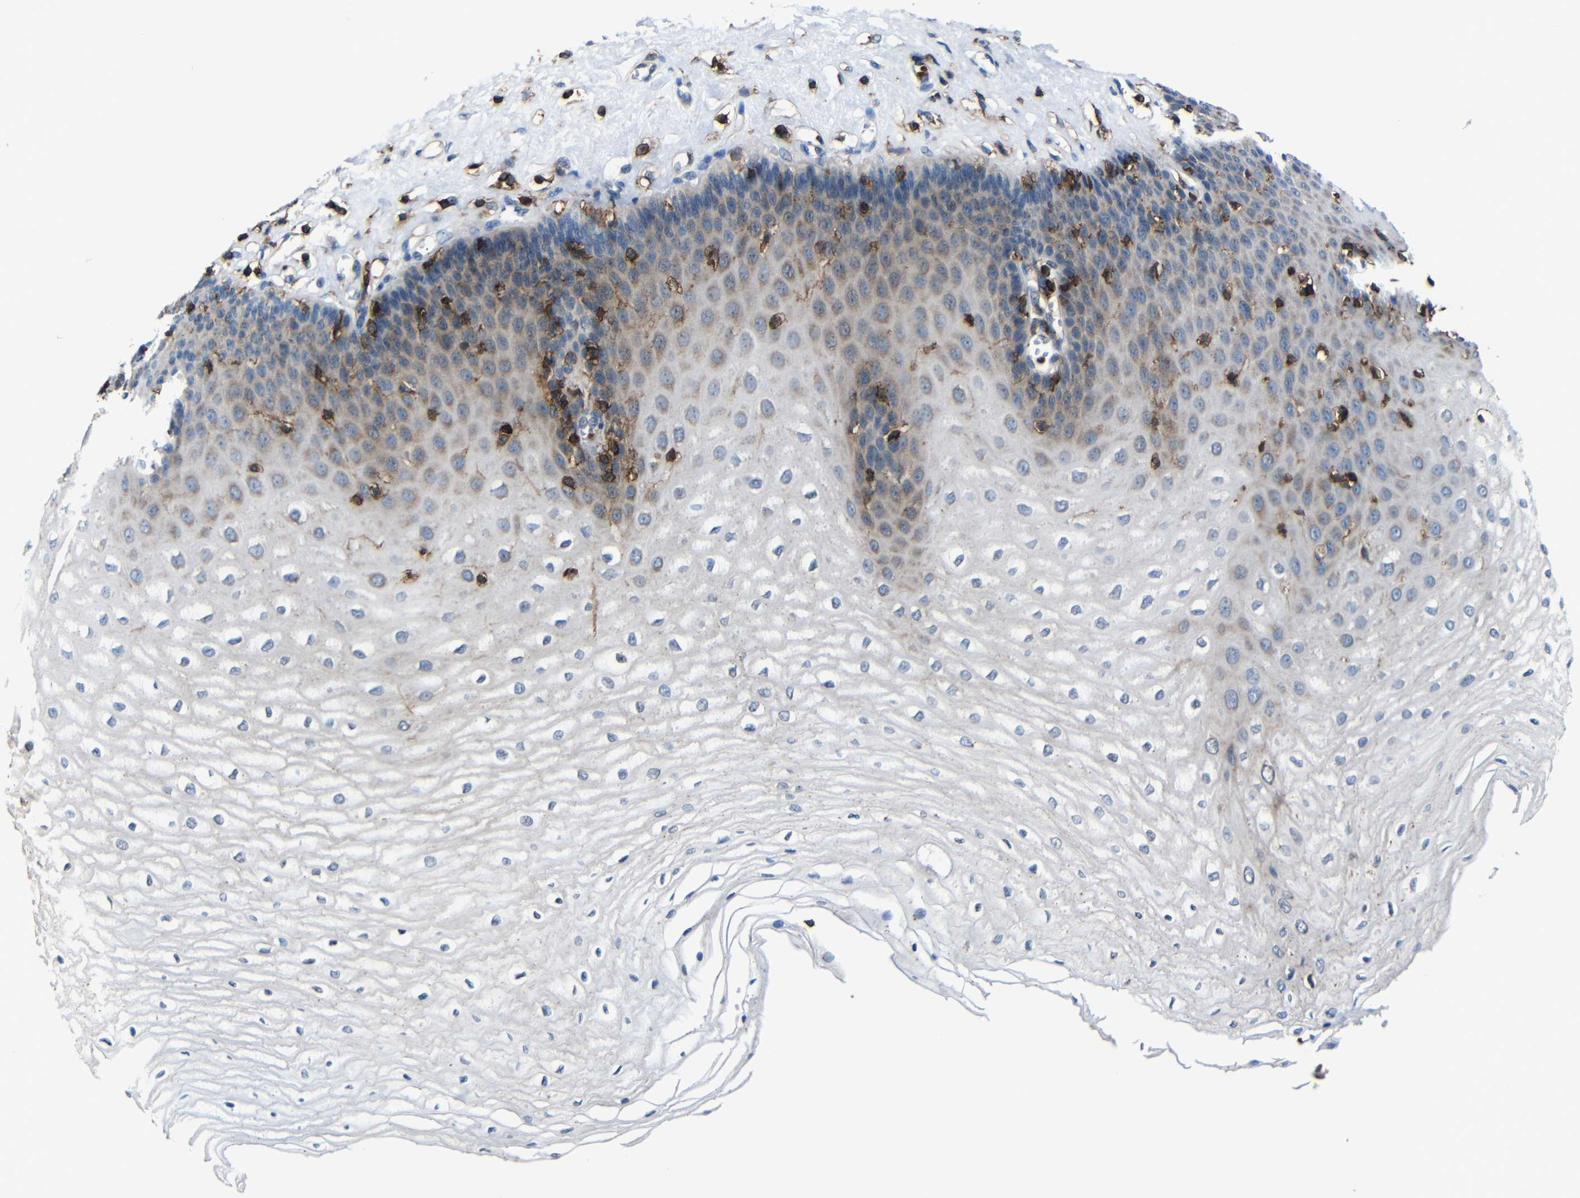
{"staining": {"intensity": "moderate", "quantity": "<25%", "location": "cytoplasmic/membranous"}, "tissue": "esophagus", "cell_type": "Squamous epithelial cells", "image_type": "normal", "snomed": [{"axis": "morphology", "description": "Normal tissue, NOS"}, {"axis": "morphology", "description": "Squamous cell carcinoma, NOS"}, {"axis": "topography", "description": "Esophagus"}], "caption": "The photomicrograph shows staining of unremarkable esophagus, revealing moderate cytoplasmic/membranous protein expression (brown color) within squamous epithelial cells. The staining is performed using DAB brown chromogen to label protein expression. The nuclei are counter-stained blue using hematoxylin.", "gene": "P2RY12", "patient": {"sex": "male", "age": 65}}